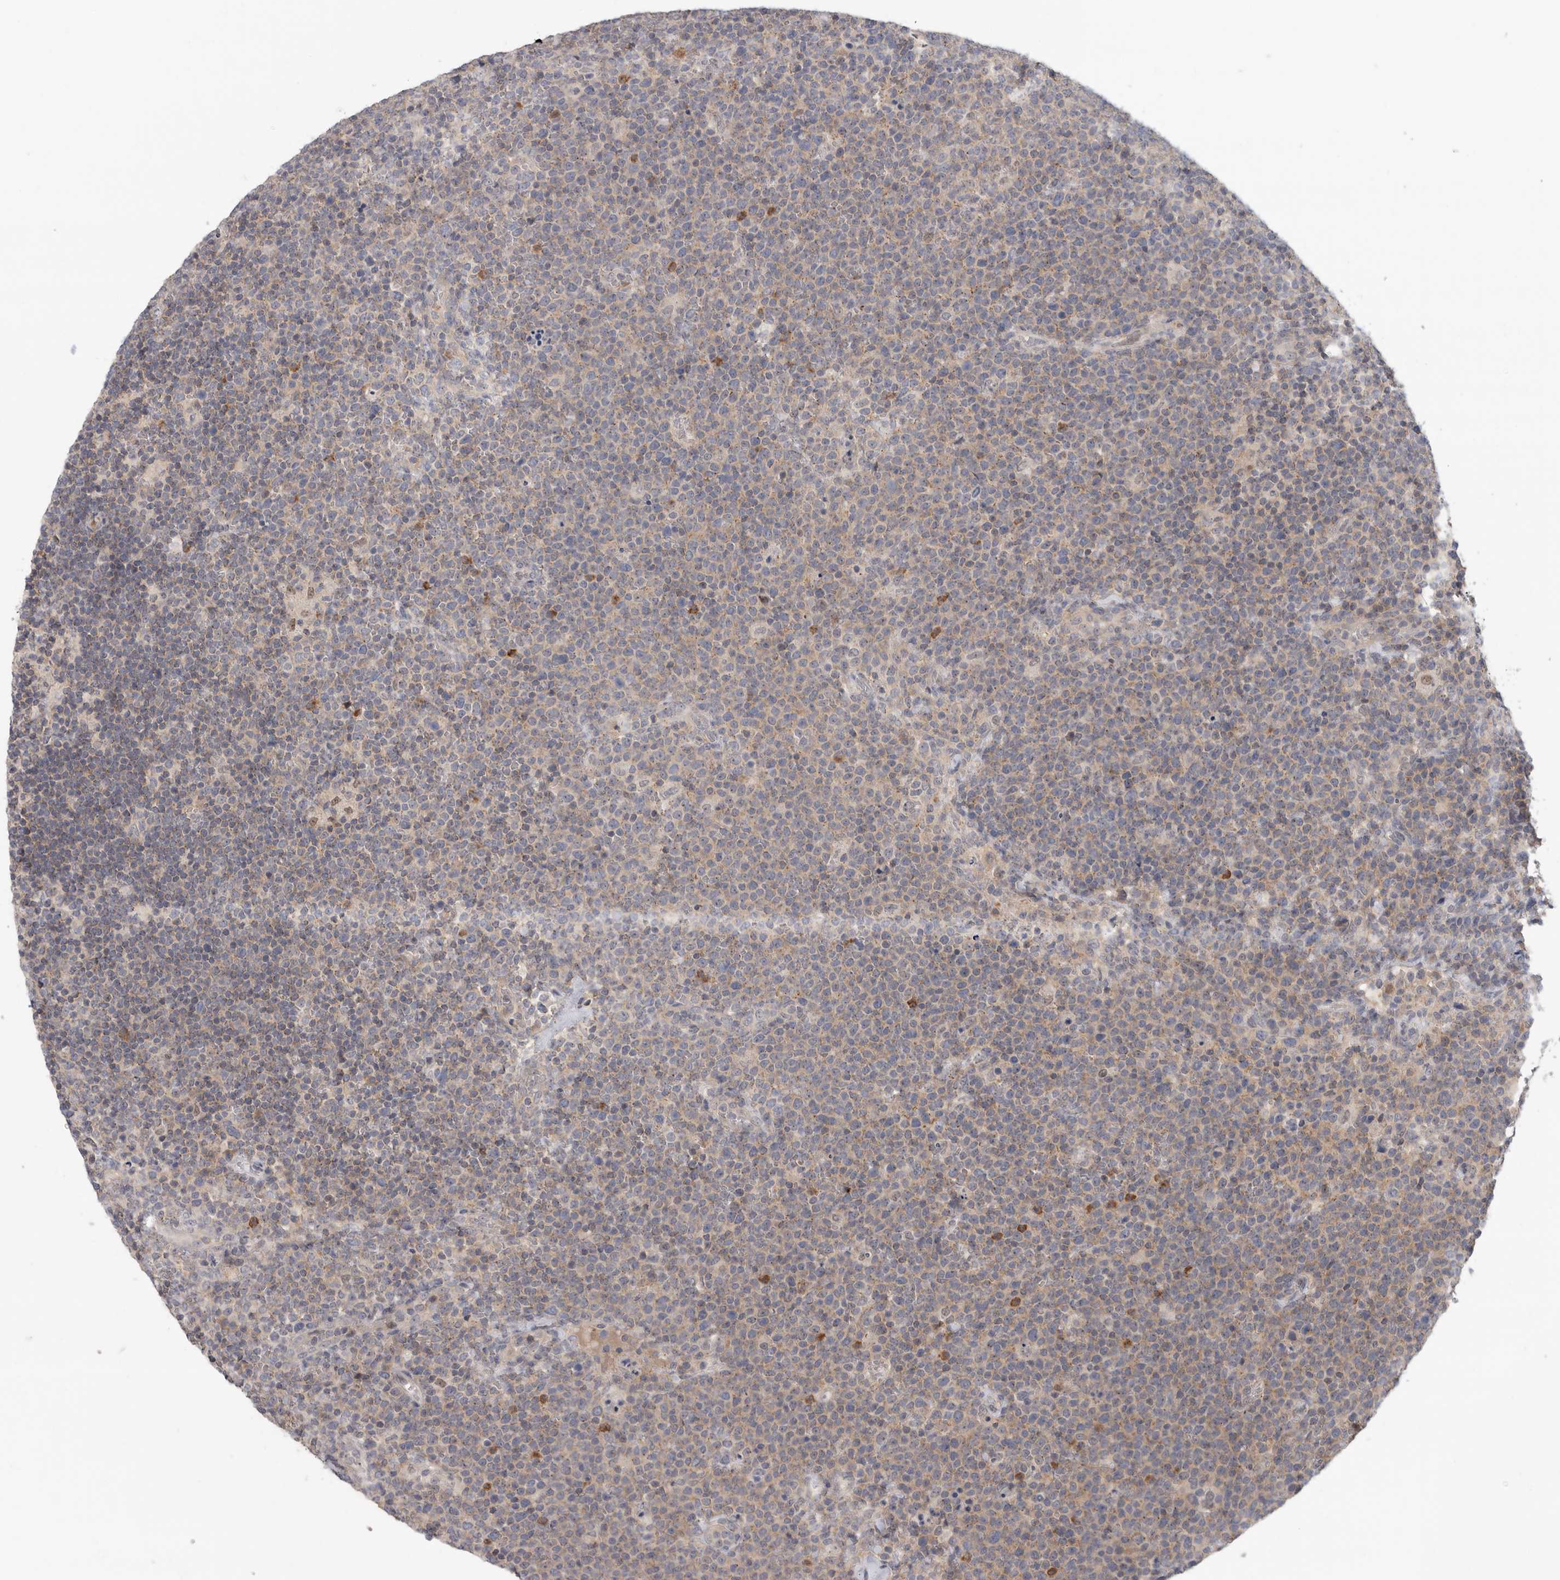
{"staining": {"intensity": "weak", "quantity": "<25%", "location": "cytoplasmic/membranous"}, "tissue": "lymphoma", "cell_type": "Tumor cells", "image_type": "cancer", "snomed": [{"axis": "morphology", "description": "Malignant lymphoma, non-Hodgkin's type, High grade"}, {"axis": "topography", "description": "Lymph node"}], "caption": "DAB immunohistochemical staining of lymphoma reveals no significant expression in tumor cells.", "gene": "KLK5", "patient": {"sex": "male", "age": 61}}